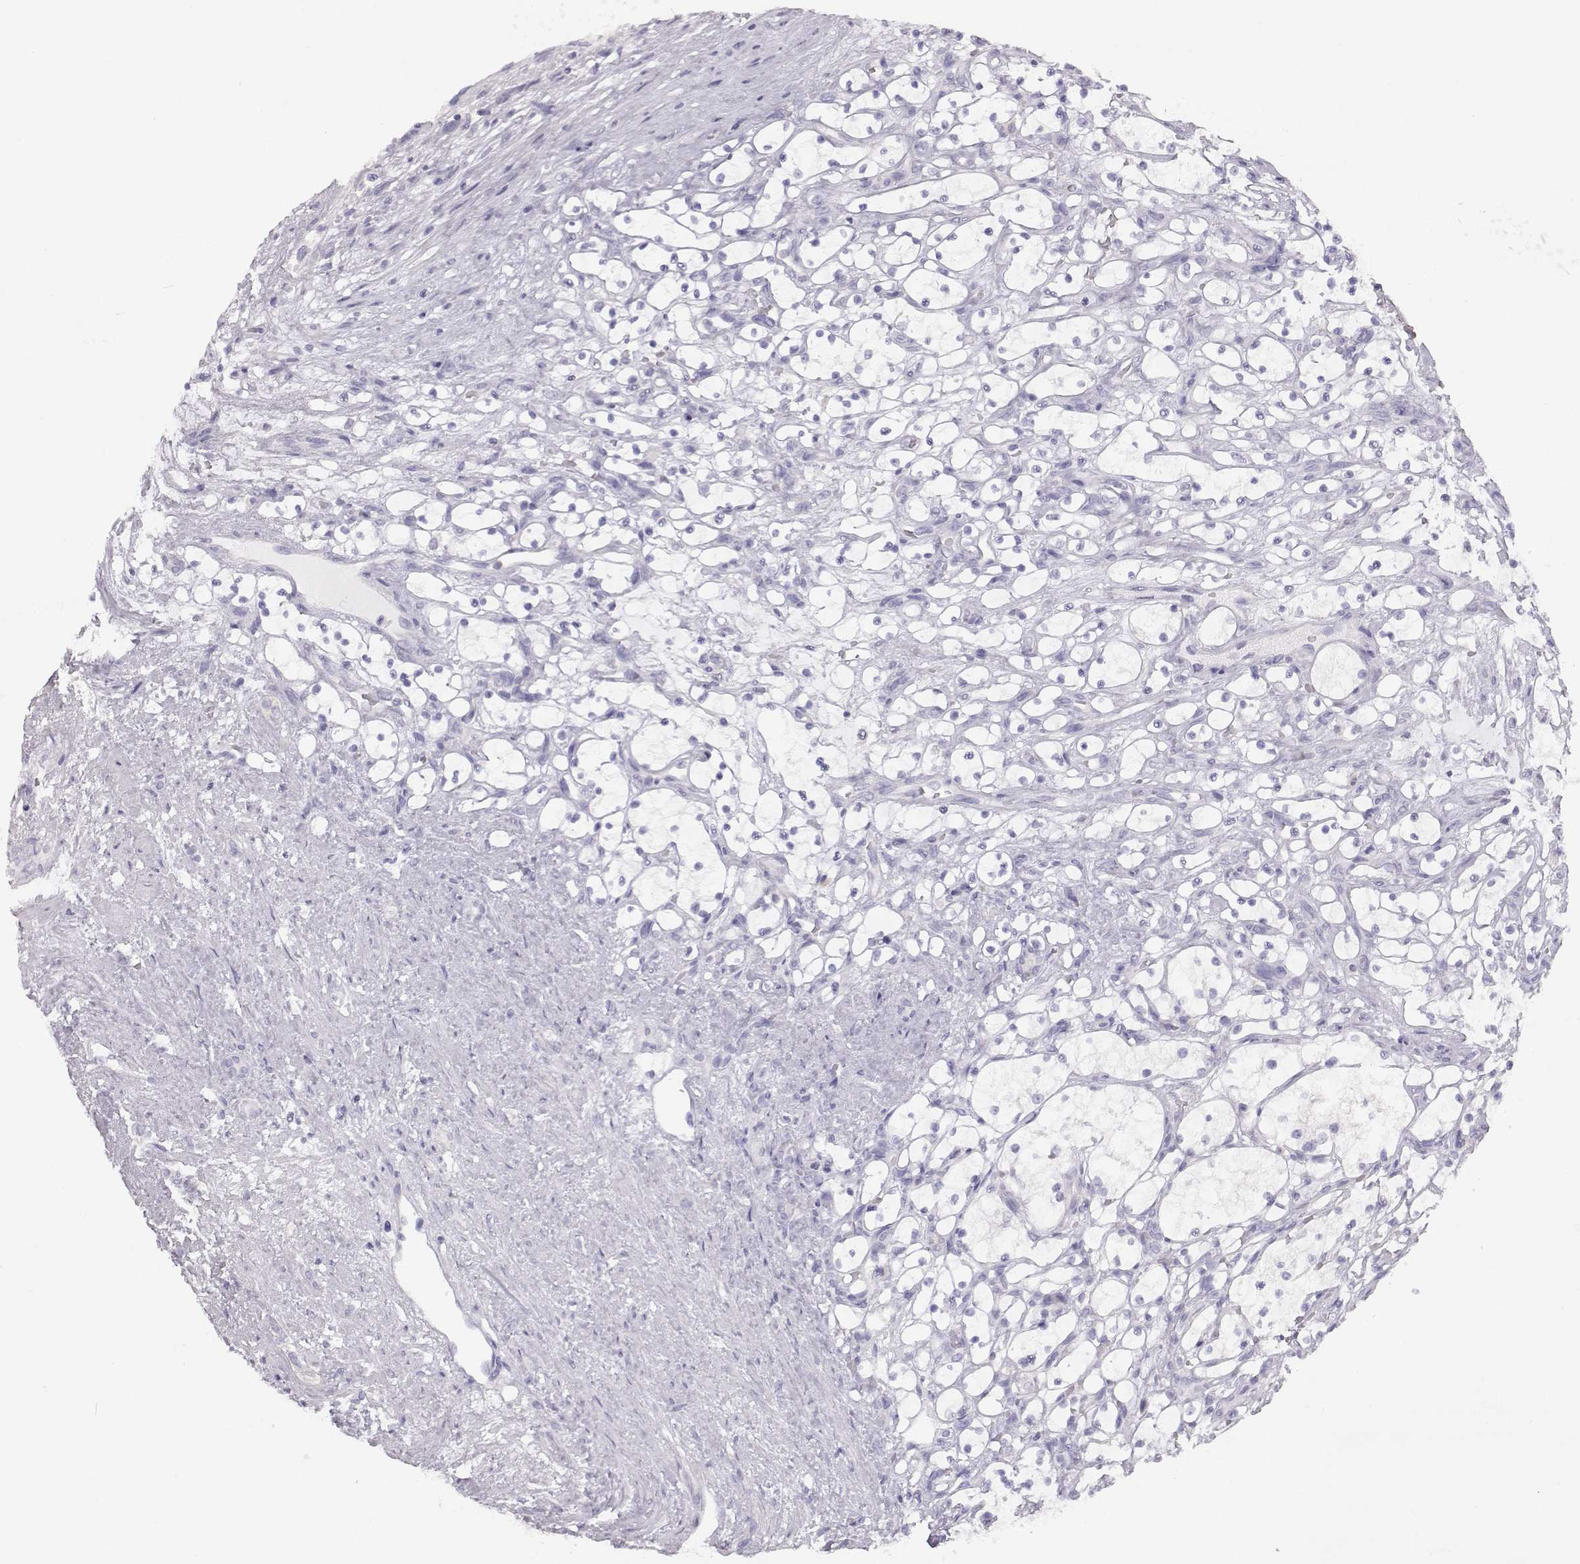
{"staining": {"intensity": "negative", "quantity": "none", "location": "none"}, "tissue": "renal cancer", "cell_type": "Tumor cells", "image_type": "cancer", "snomed": [{"axis": "morphology", "description": "Adenocarcinoma, NOS"}, {"axis": "topography", "description": "Kidney"}], "caption": "This is an IHC photomicrograph of human adenocarcinoma (renal). There is no positivity in tumor cells.", "gene": "LEPR", "patient": {"sex": "female", "age": 69}}